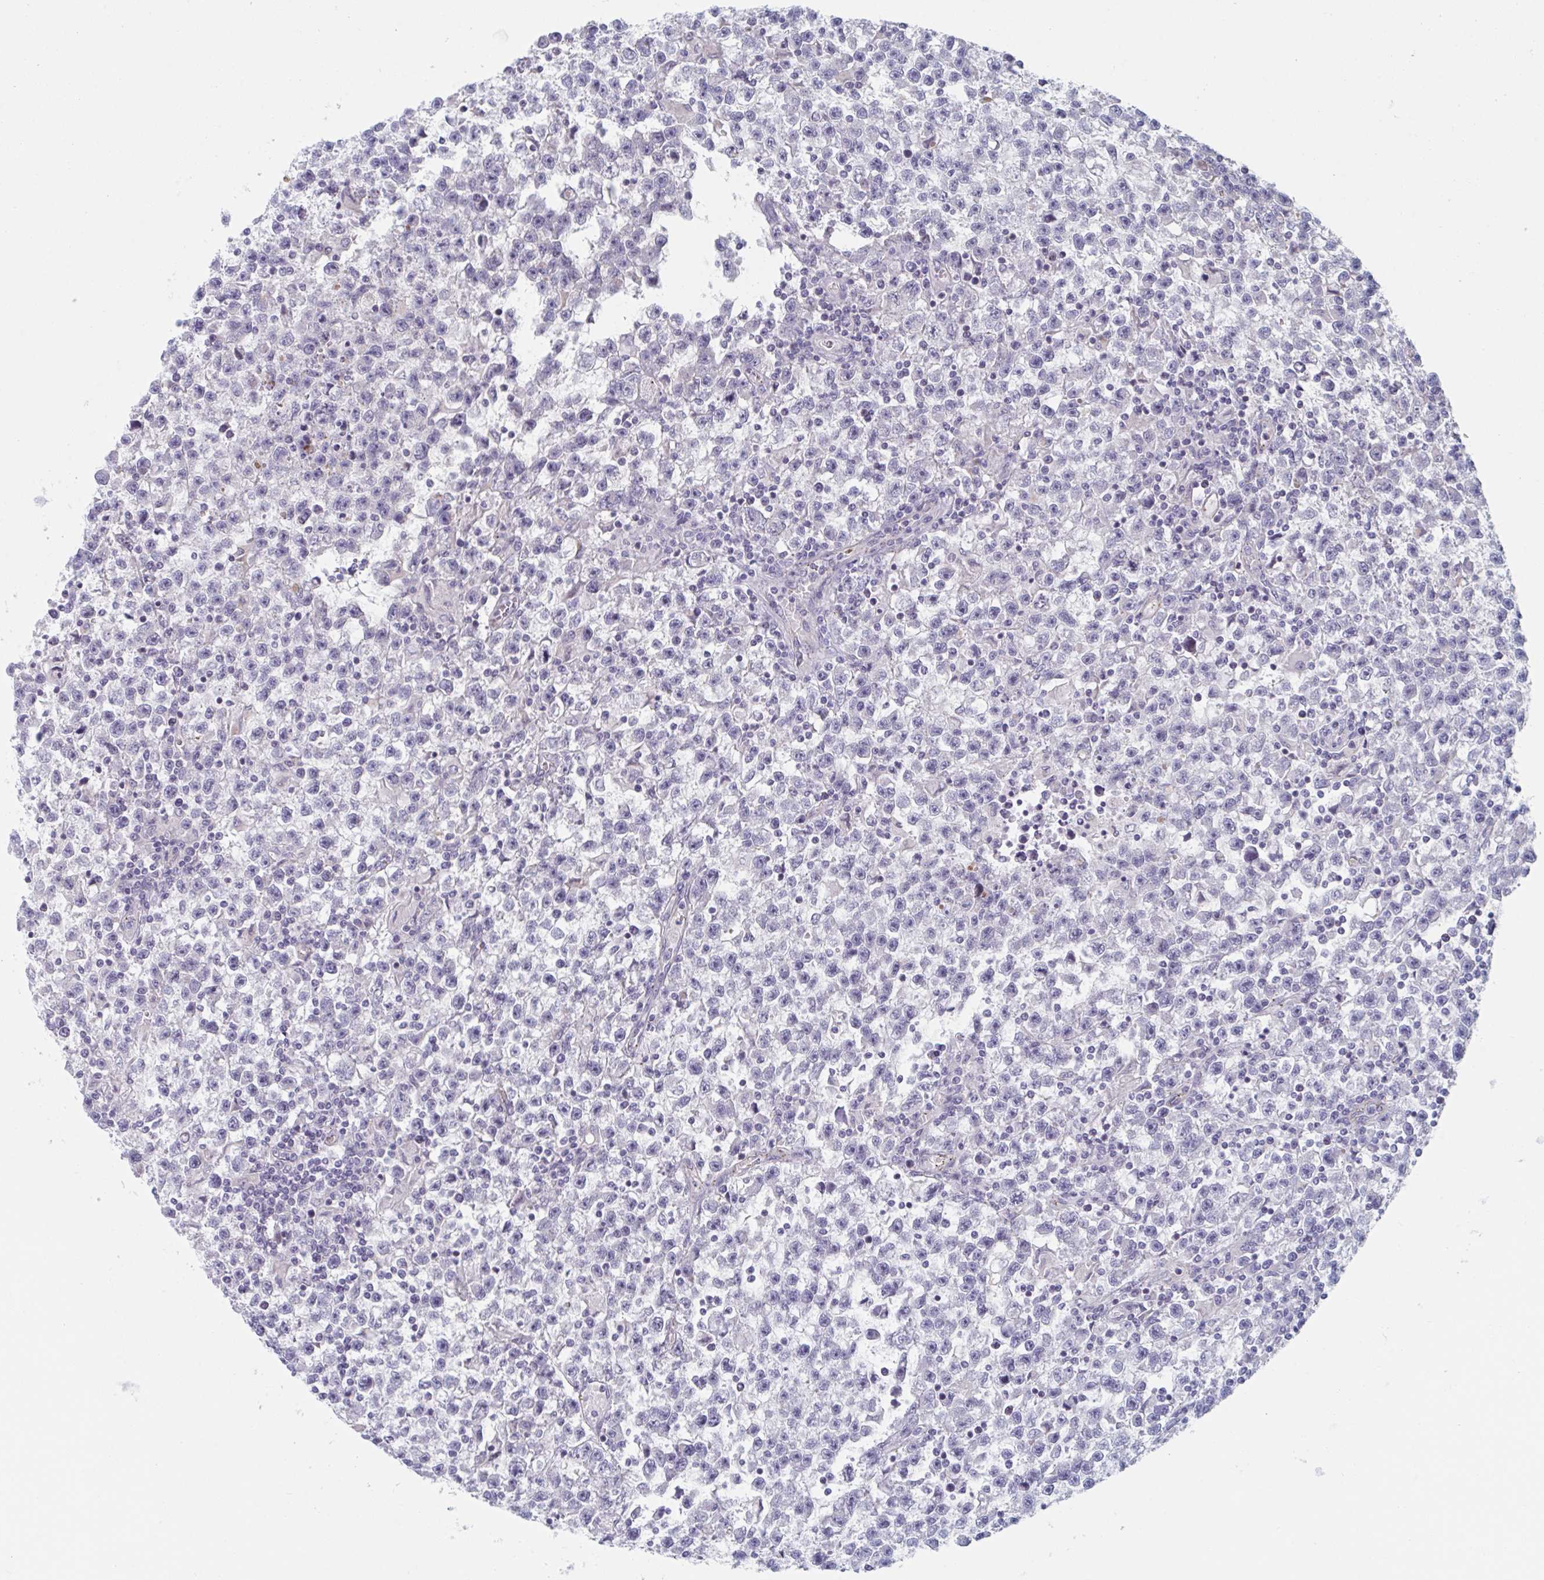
{"staining": {"intensity": "negative", "quantity": "none", "location": "none"}, "tissue": "testis cancer", "cell_type": "Tumor cells", "image_type": "cancer", "snomed": [{"axis": "morphology", "description": "Seminoma, NOS"}, {"axis": "topography", "description": "Testis"}], "caption": "The micrograph demonstrates no staining of tumor cells in testis cancer. (DAB immunohistochemistry (IHC), high magnification).", "gene": "TNFSF10", "patient": {"sex": "male", "age": 31}}